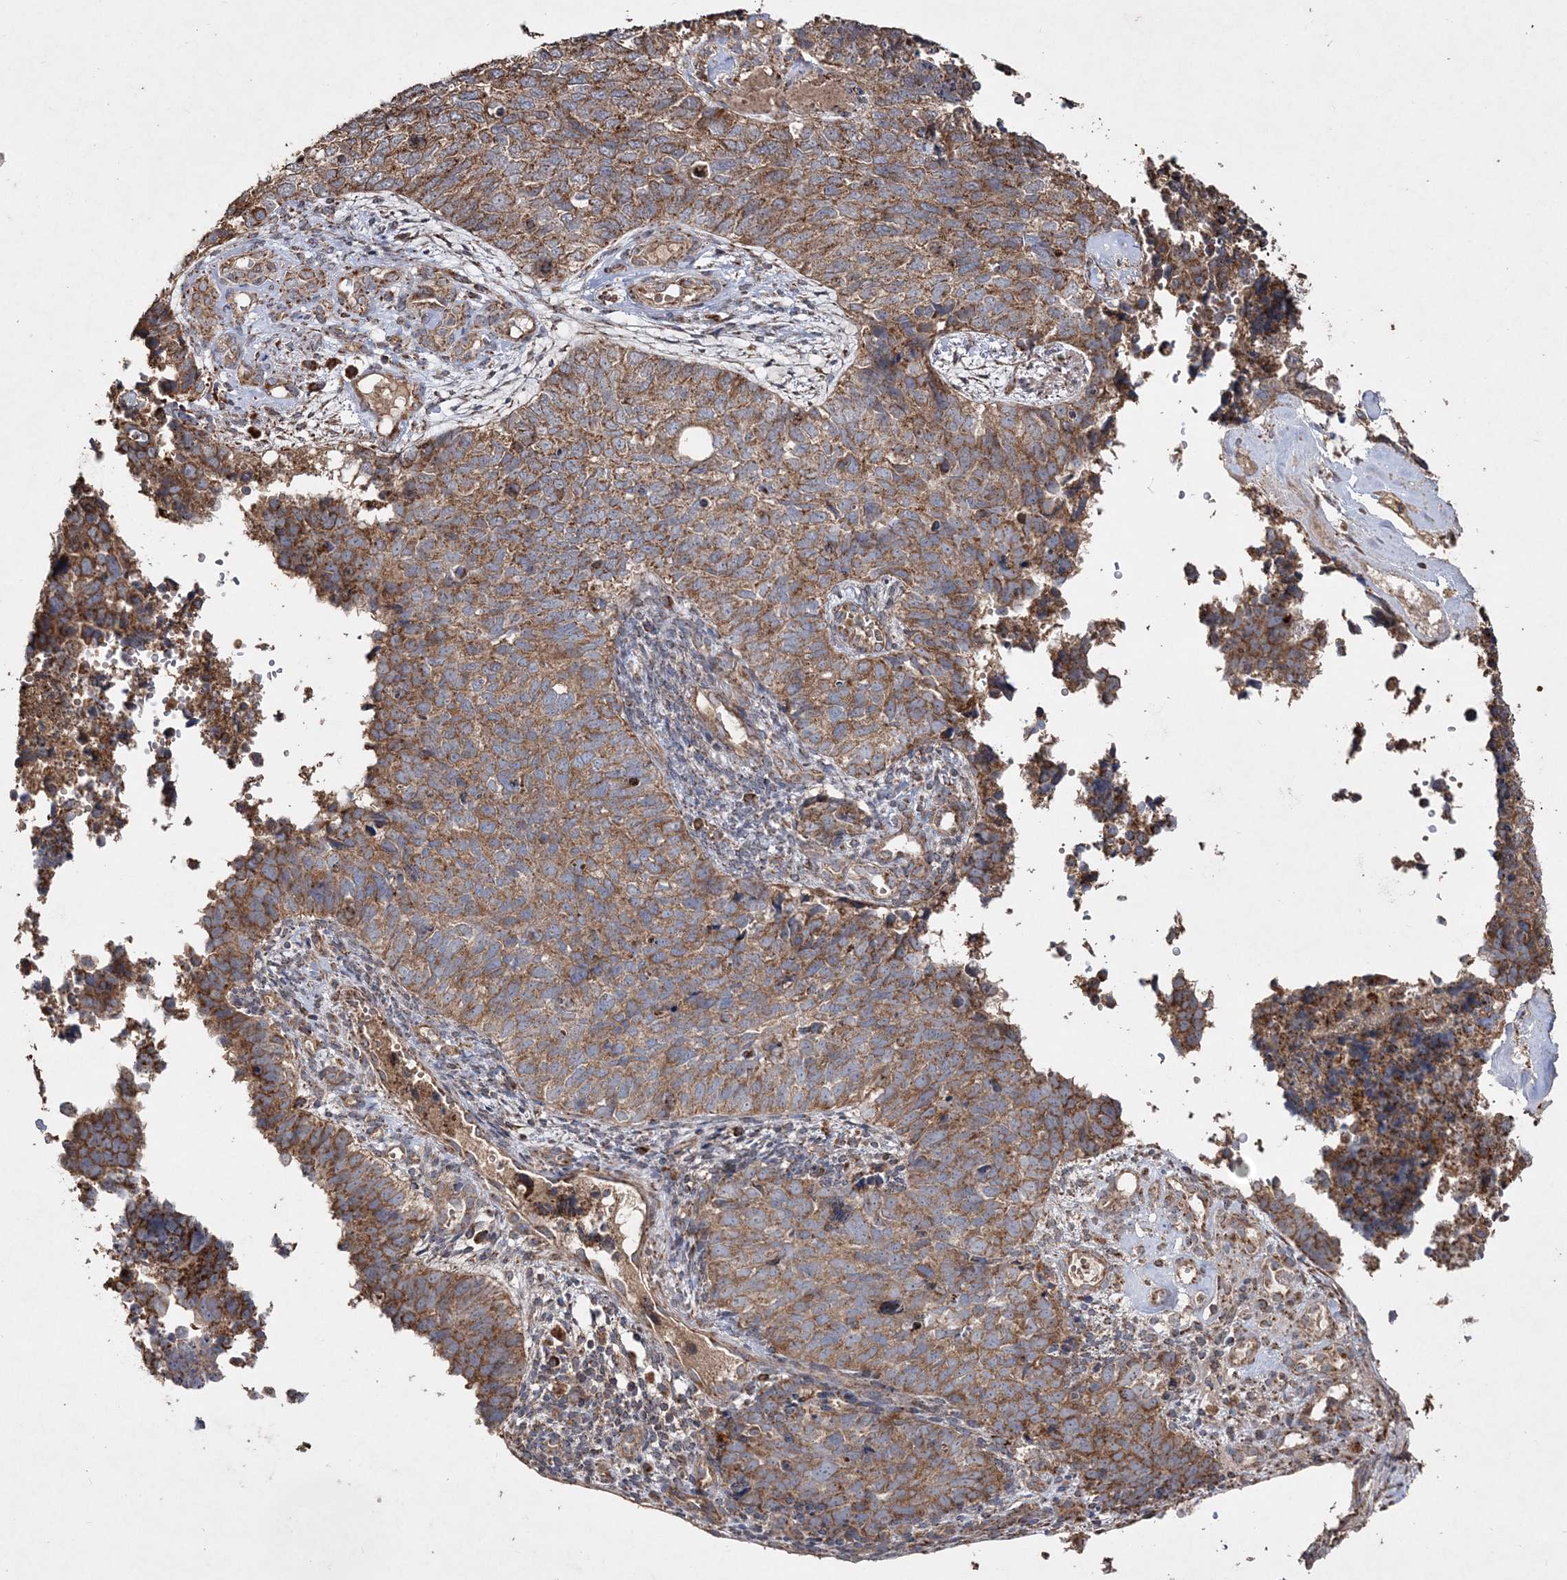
{"staining": {"intensity": "moderate", "quantity": ">75%", "location": "cytoplasmic/membranous"}, "tissue": "cervical cancer", "cell_type": "Tumor cells", "image_type": "cancer", "snomed": [{"axis": "morphology", "description": "Squamous cell carcinoma, NOS"}, {"axis": "topography", "description": "Cervix"}], "caption": "A histopathology image of cervical squamous cell carcinoma stained for a protein shows moderate cytoplasmic/membranous brown staining in tumor cells.", "gene": "POC5", "patient": {"sex": "female", "age": 63}}